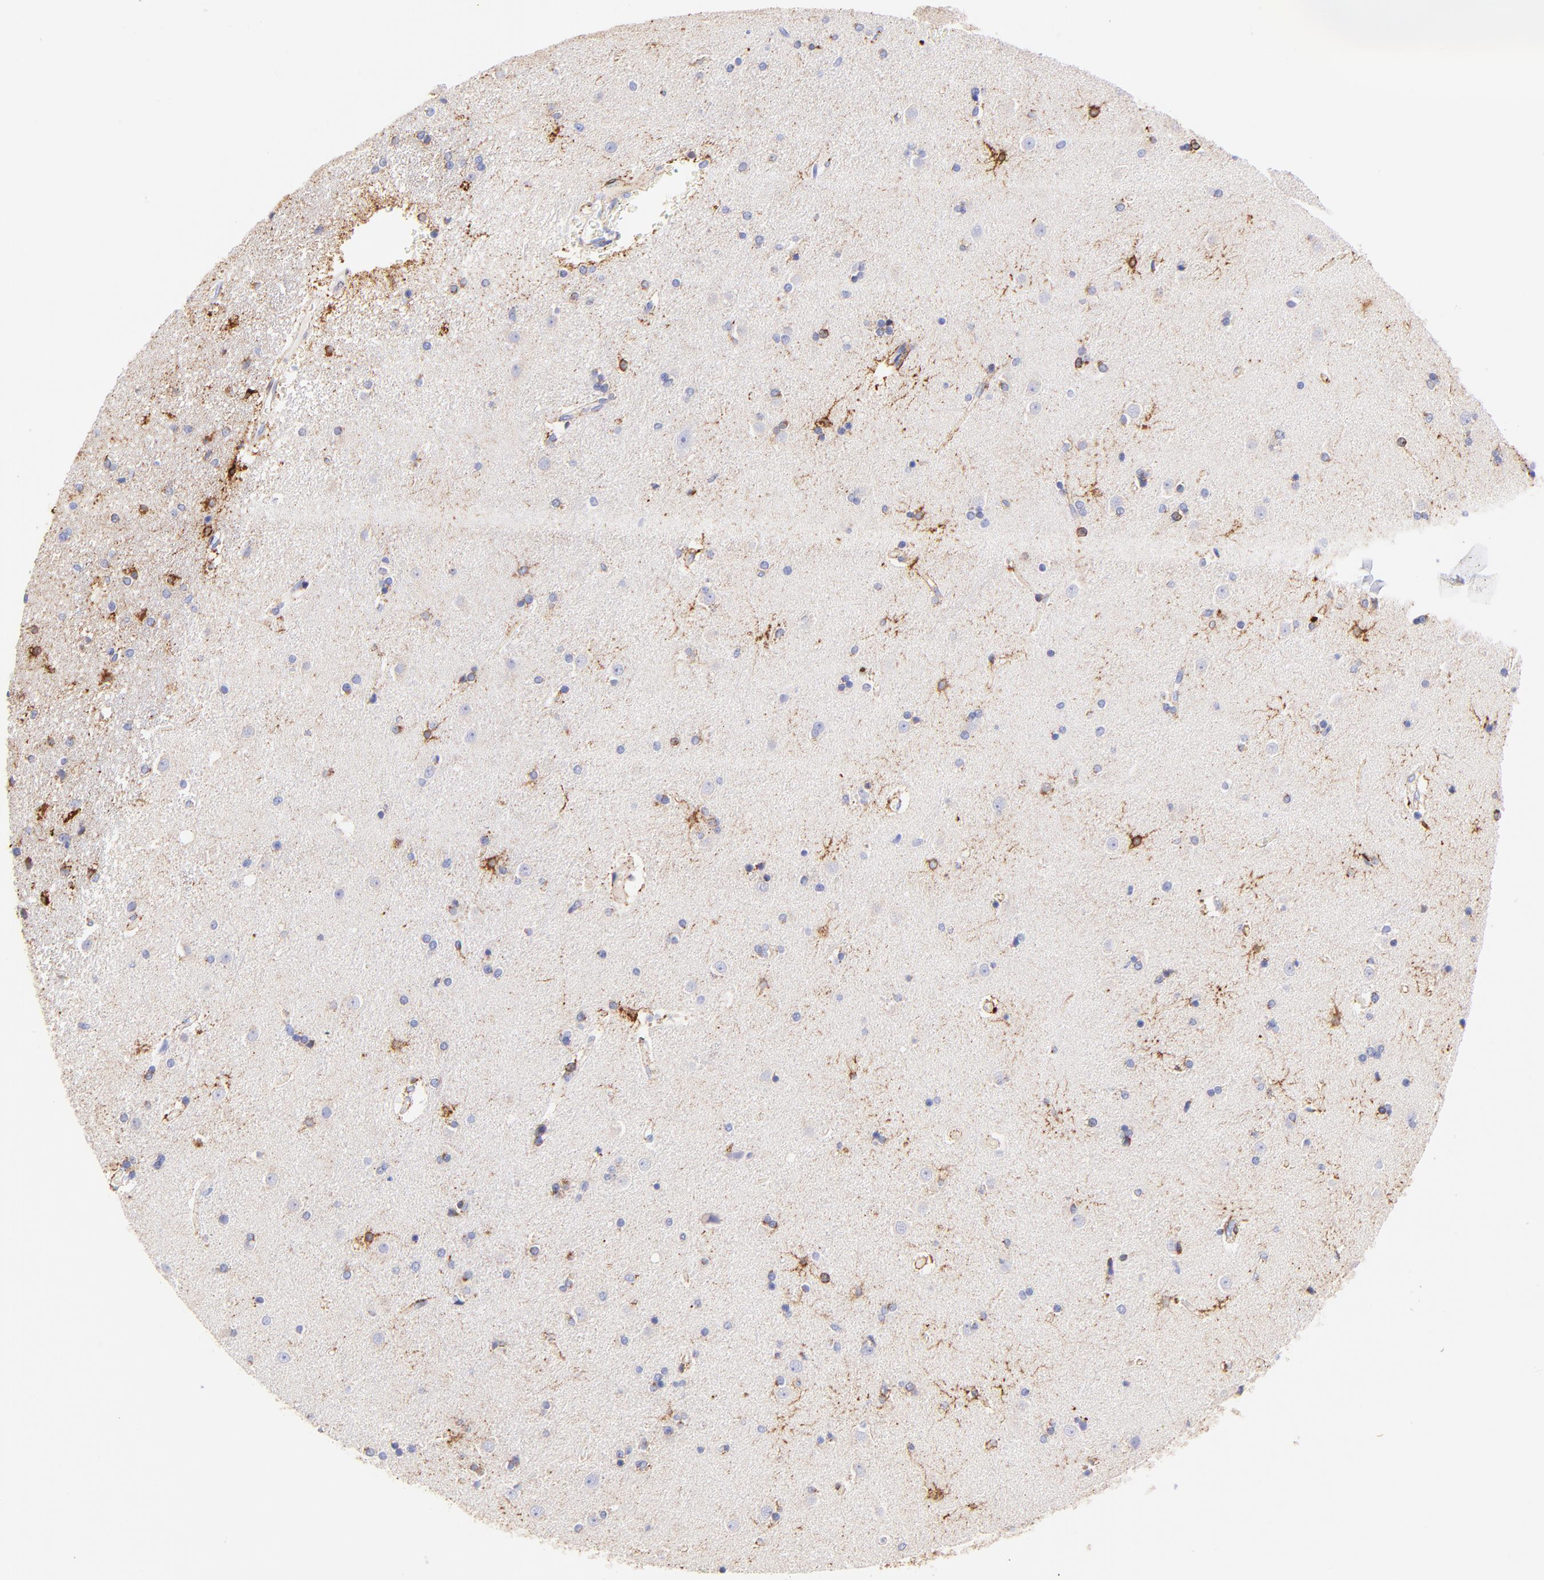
{"staining": {"intensity": "moderate", "quantity": "<25%", "location": "cytoplasmic/membranous"}, "tissue": "caudate", "cell_type": "Glial cells", "image_type": "normal", "snomed": [{"axis": "morphology", "description": "Normal tissue, NOS"}, {"axis": "topography", "description": "Lateral ventricle wall"}], "caption": "IHC (DAB) staining of unremarkable human caudate demonstrates moderate cytoplasmic/membranous protein positivity in about <25% of glial cells.", "gene": "SPARC", "patient": {"sex": "female", "age": 54}}